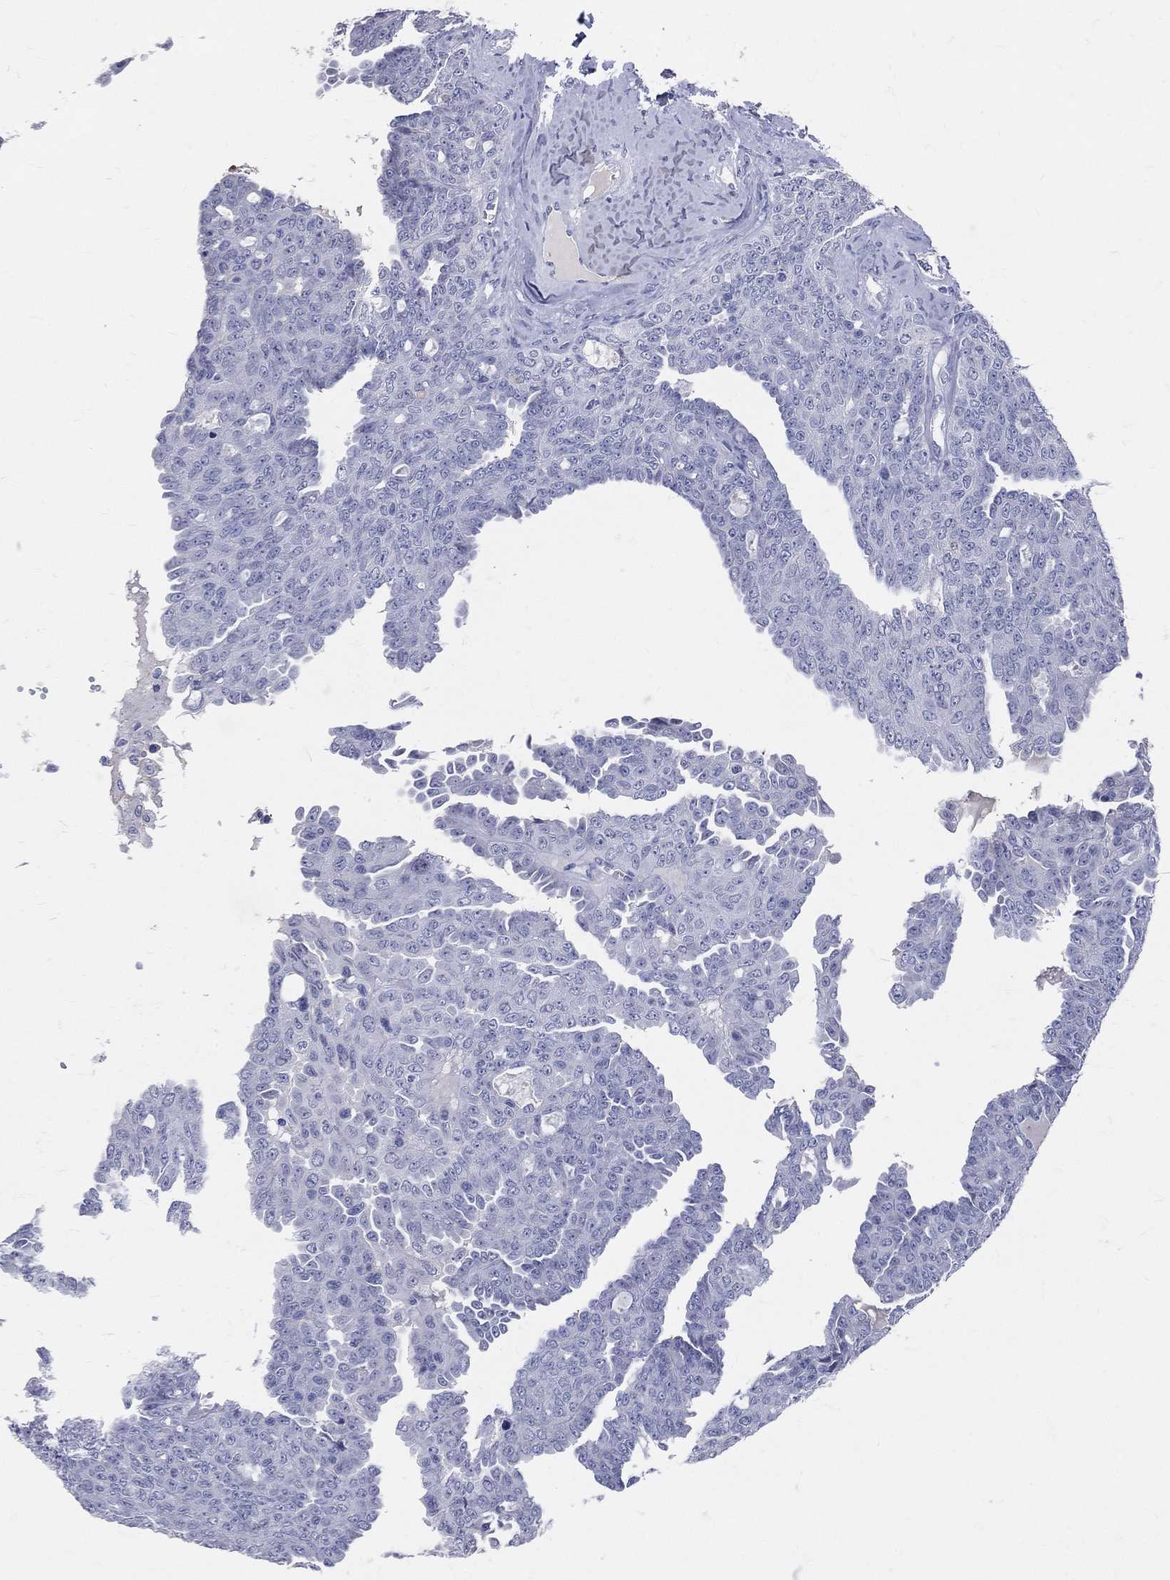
{"staining": {"intensity": "negative", "quantity": "none", "location": "none"}, "tissue": "ovarian cancer", "cell_type": "Tumor cells", "image_type": "cancer", "snomed": [{"axis": "morphology", "description": "Cystadenocarcinoma, serous, NOS"}, {"axis": "topography", "description": "Ovary"}], "caption": "Protein analysis of ovarian cancer (serous cystadenocarcinoma) exhibits no significant expression in tumor cells.", "gene": "LAT", "patient": {"sex": "female", "age": 71}}